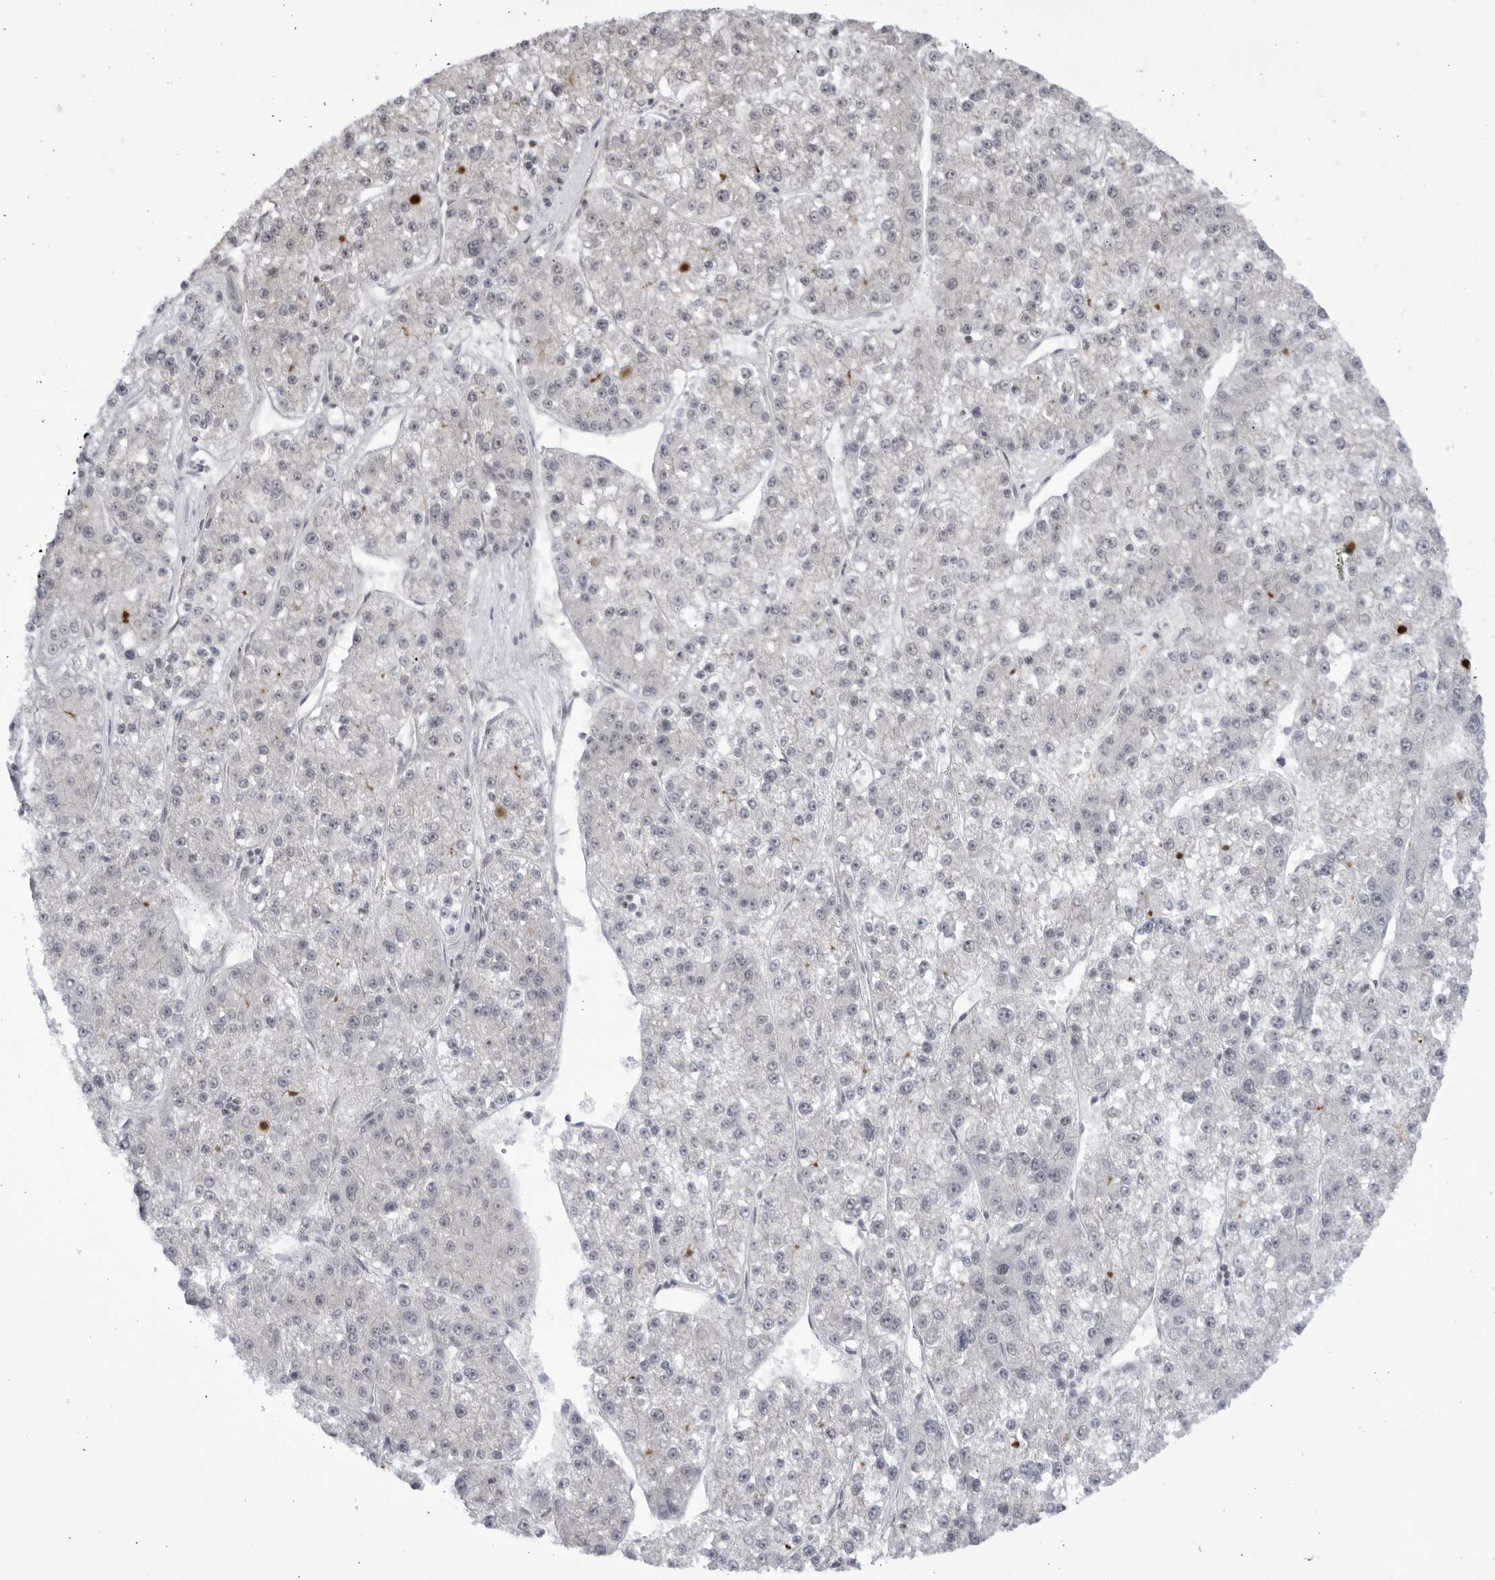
{"staining": {"intensity": "negative", "quantity": "none", "location": "none"}, "tissue": "liver cancer", "cell_type": "Tumor cells", "image_type": "cancer", "snomed": [{"axis": "morphology", "description": "Carcinoma, Hepatocellular, NOS"}, {"axis": "topography", "description": "Liver"}], "caption": "Immunohistochemistry histopathology image of hepatocellular carcinoma (liver) stained for a protein (brown), which demonstrates no expression in tumor cells.", "gene": "CNBD1", "patient": {"sex": "female", "age": 73}}